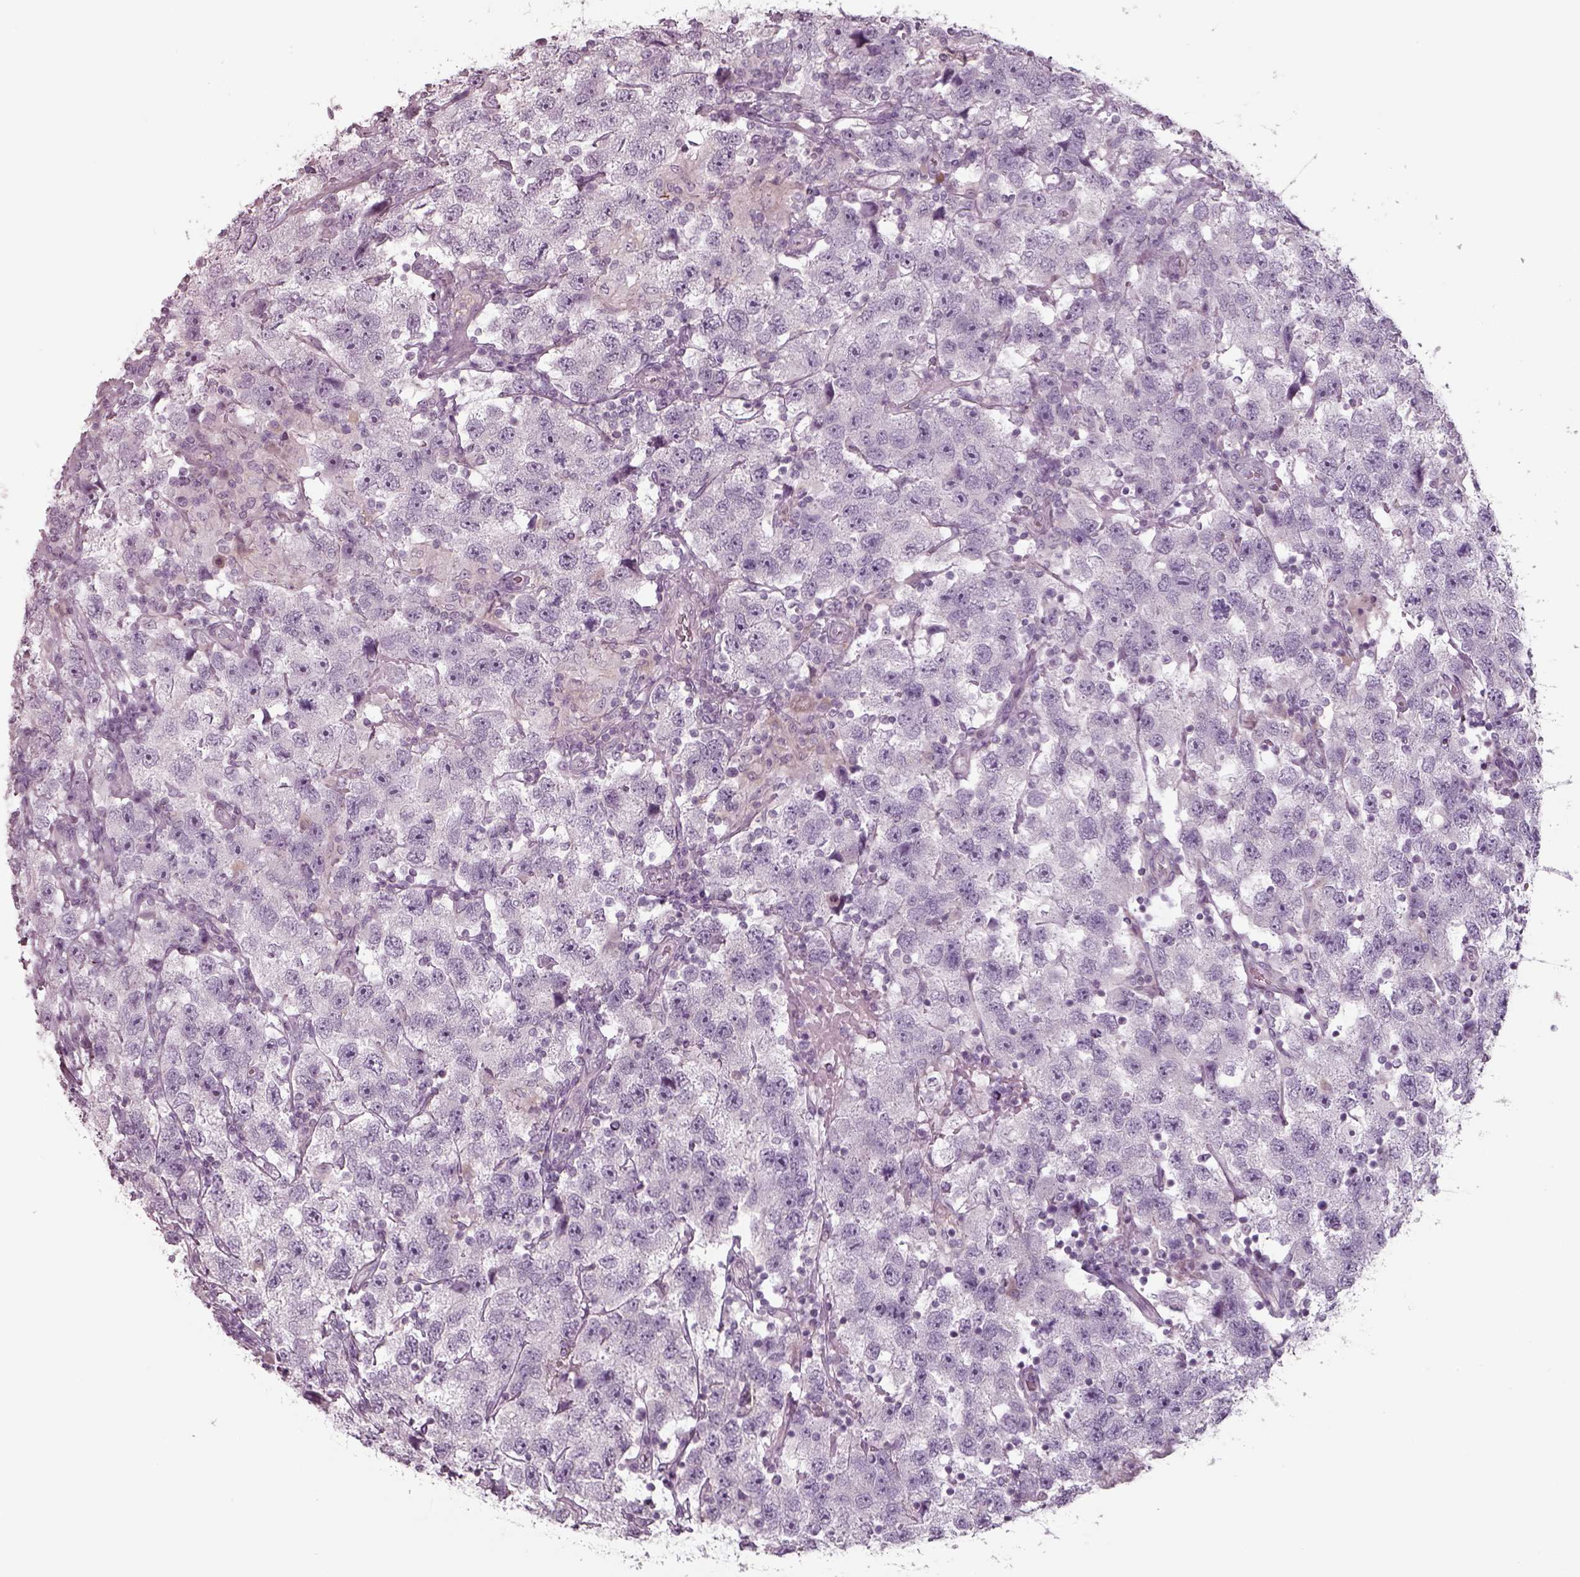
{"staining": {"intensity": "negative", "quantity": "none", "location": "none"}, "tissue": "testis cancer", "cell_type": "Tumor cells", "image_type": "cancer", "snomed": [{"axis": "morphology", "description": "Seminoma, NOS"}, {"axis": "topography", "description": "Testis"}], "caption": "This is an immunohistochemistry (IHC) photomicrograph of human testis seminoma. There is no staining in tumor cells.", "gene": "SEPTIN14", "patient": {"sex": "male", "age": 26}}